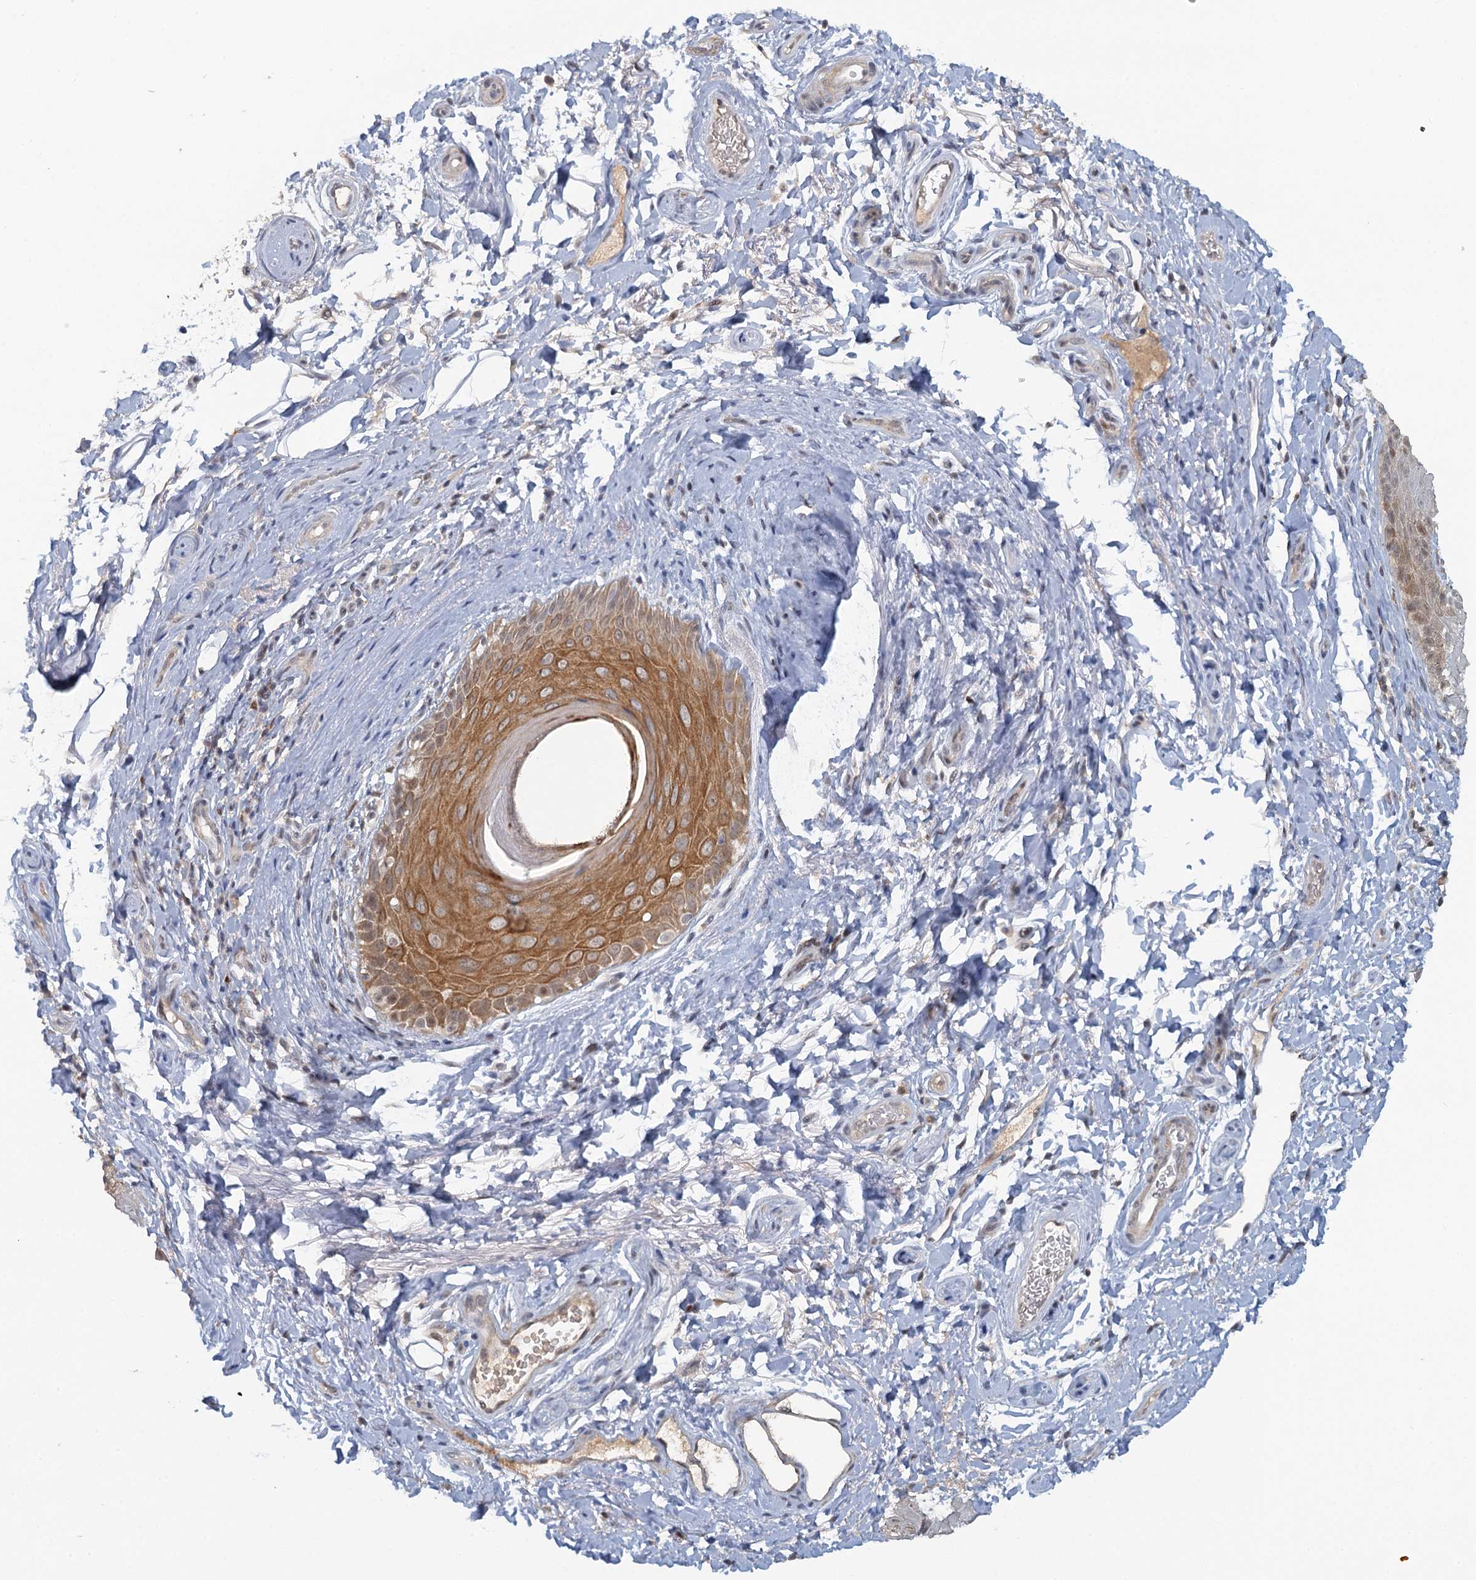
{"staining": {"intensity": "moderate", "quantity": "25%-75%", "location": "cytoplasmic/membranous,nuclear"}, "tissue": "skin", "cell_type": "Epidermal cells", "image_type": "normal", "snomed": [{"axis": "morphology", "description": "Normal tissue, NOS"}, {"axis": "topography", "description": "Anal"}], "caption": "Approximately 25%-75% of epidermal cells in benign human skin demonstrate moderate cytoplasmic/membranous,nuclear protein positivity as visualized by brown immunohistochemical staining.", "gene": "GPATCH11", "patient": {"sex": "male", "age": 44}}